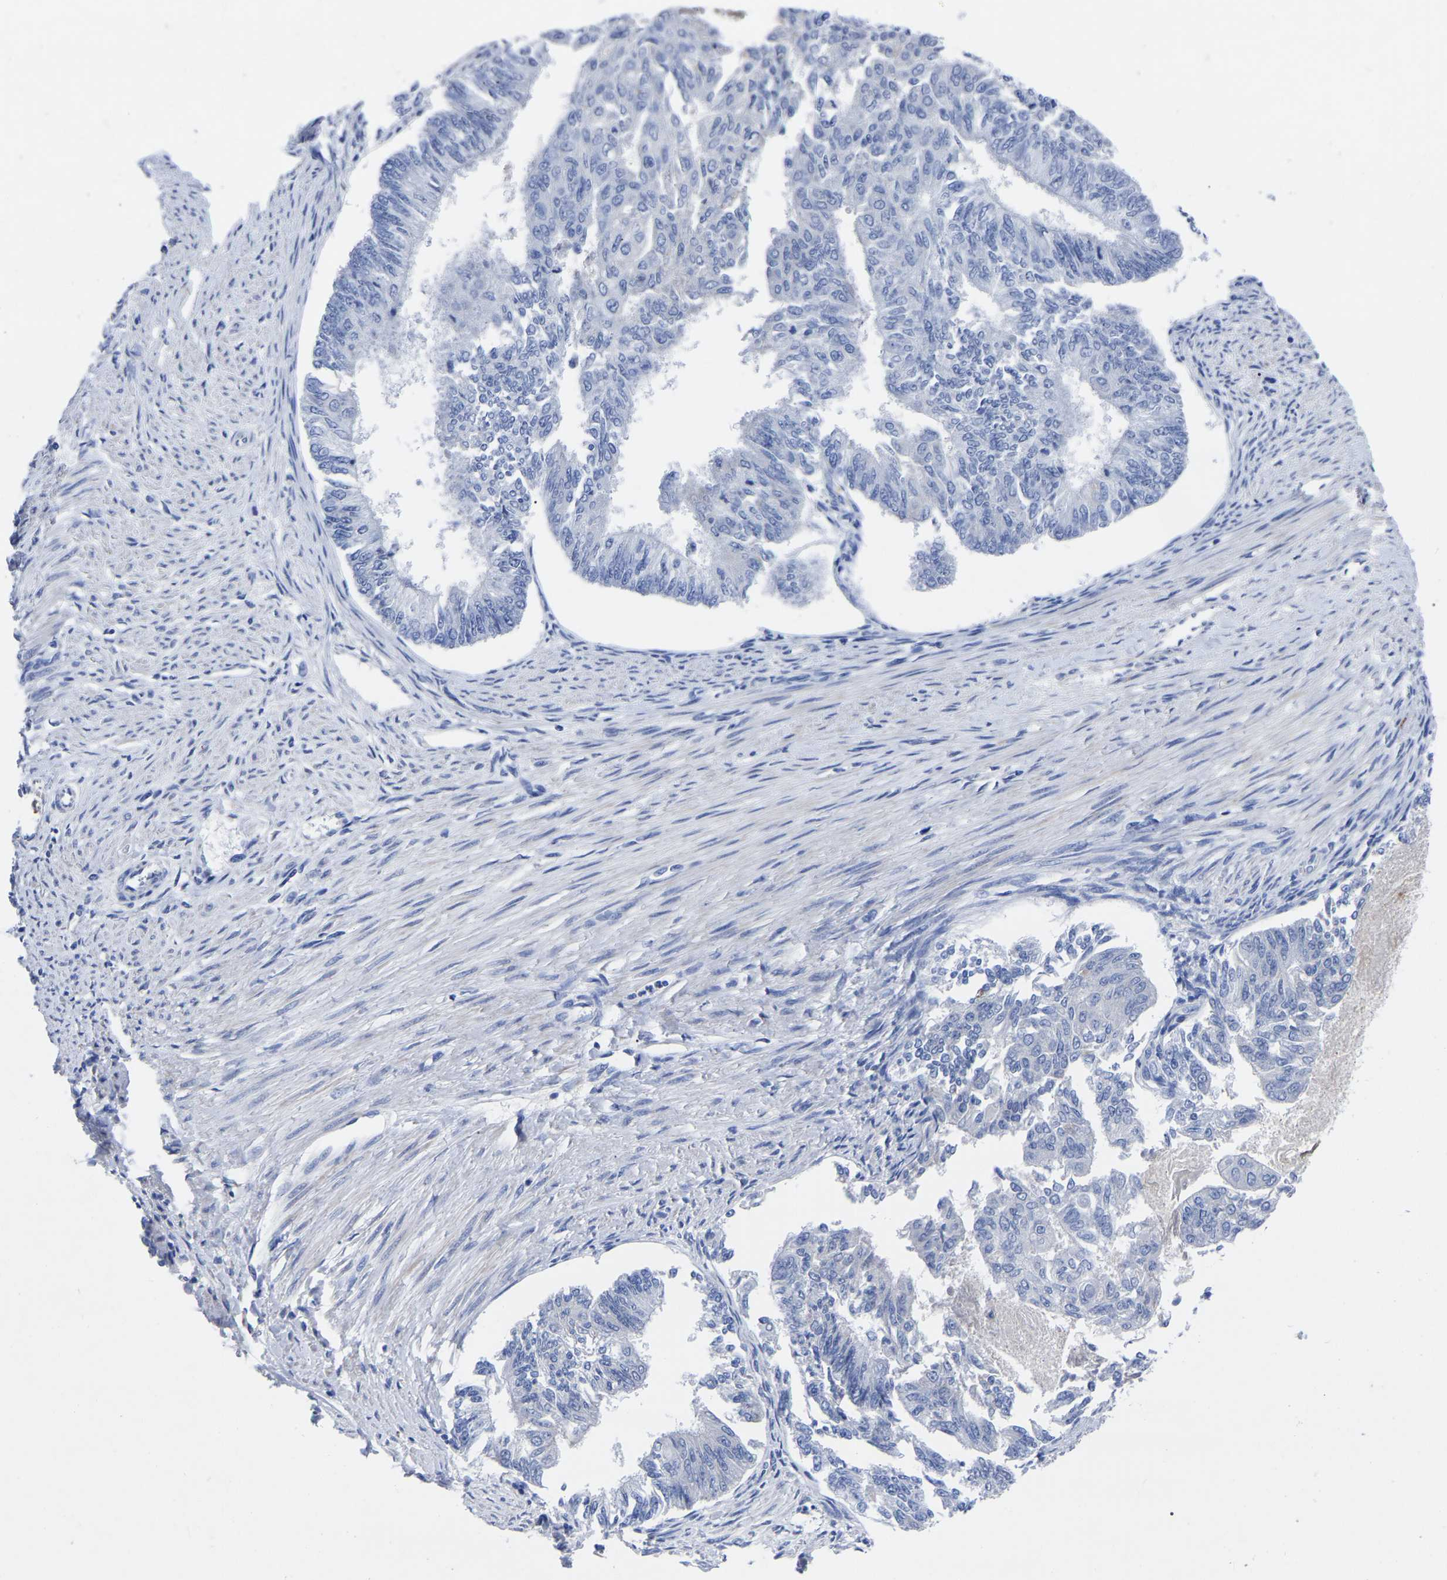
{"staining": {"intensity": "negative", "quantity": "none", "location": "none"}, "tissue": "endometrial cancer", "cell_type": "Tumor cells", "image_type": "cancer", "snomed": [{"axis": "morphology", "description": "Adenocarcinoma, NOS"}, {"axis": "topography", "description": "Endometrium"}], "caption": "The immunohistochemistry histopathology image has no significant positivity in tumor cells of endometrial cancer (adenocarcinoma) tissue.", "gene": "GDF3", "patient": {"sex": "female", "age": 32}}